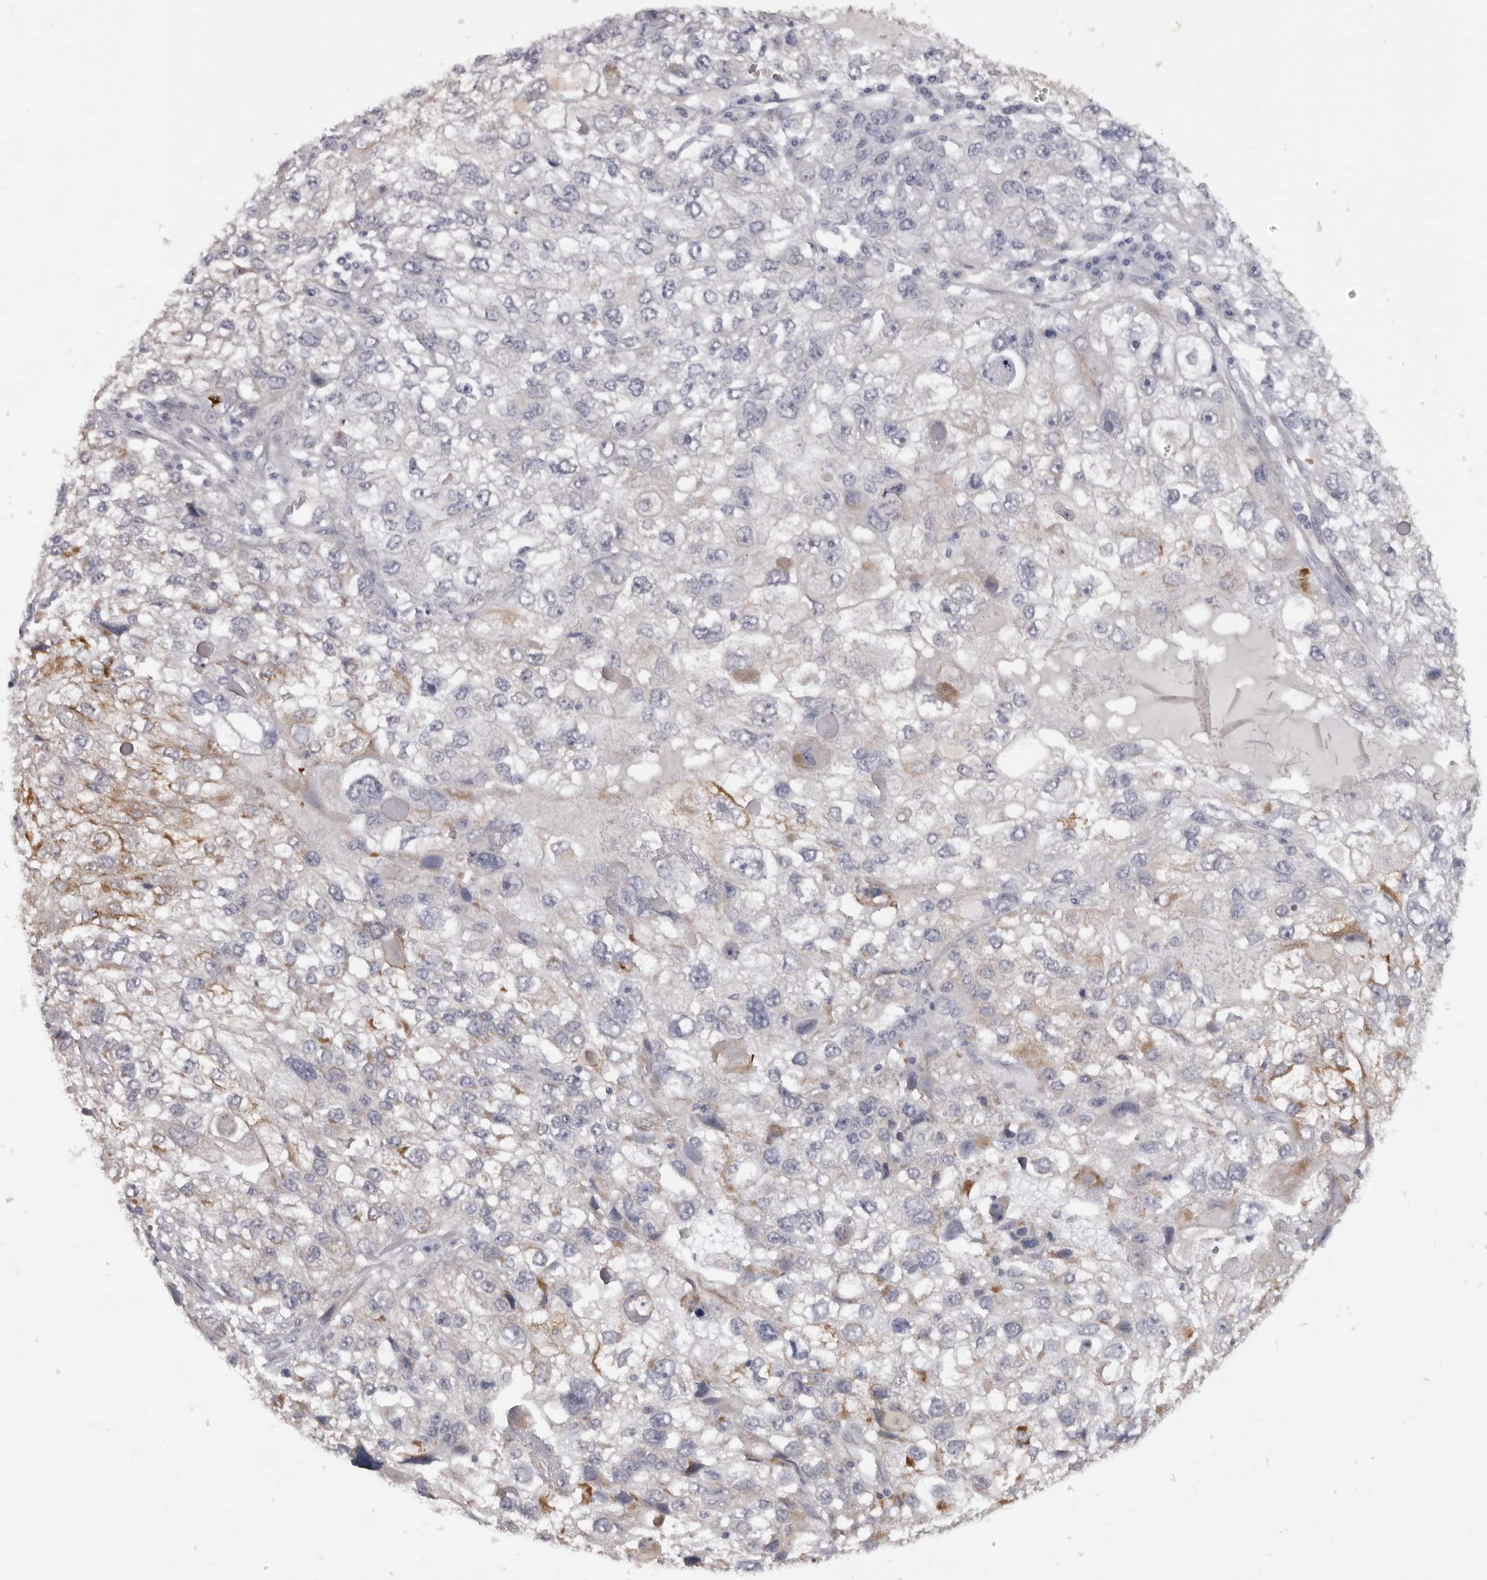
{"staining": {"intensity": "negative", "quantity": "none", "location": "none"}, "tissue": "endometrial cancer", "cell_type": "Tumor cells", "image_type": "cancer", "snomed": [{"axis": "morphology", "description": "Adenocarcinoma, NOS"}, {"axis": "topography", "description": "Endometrium"}], "caption": "Tumor cells show no significant staining in endometrial adenocarcinoma.", "gene": "TNR", "patient": {"sex": "female", "age": 49}}